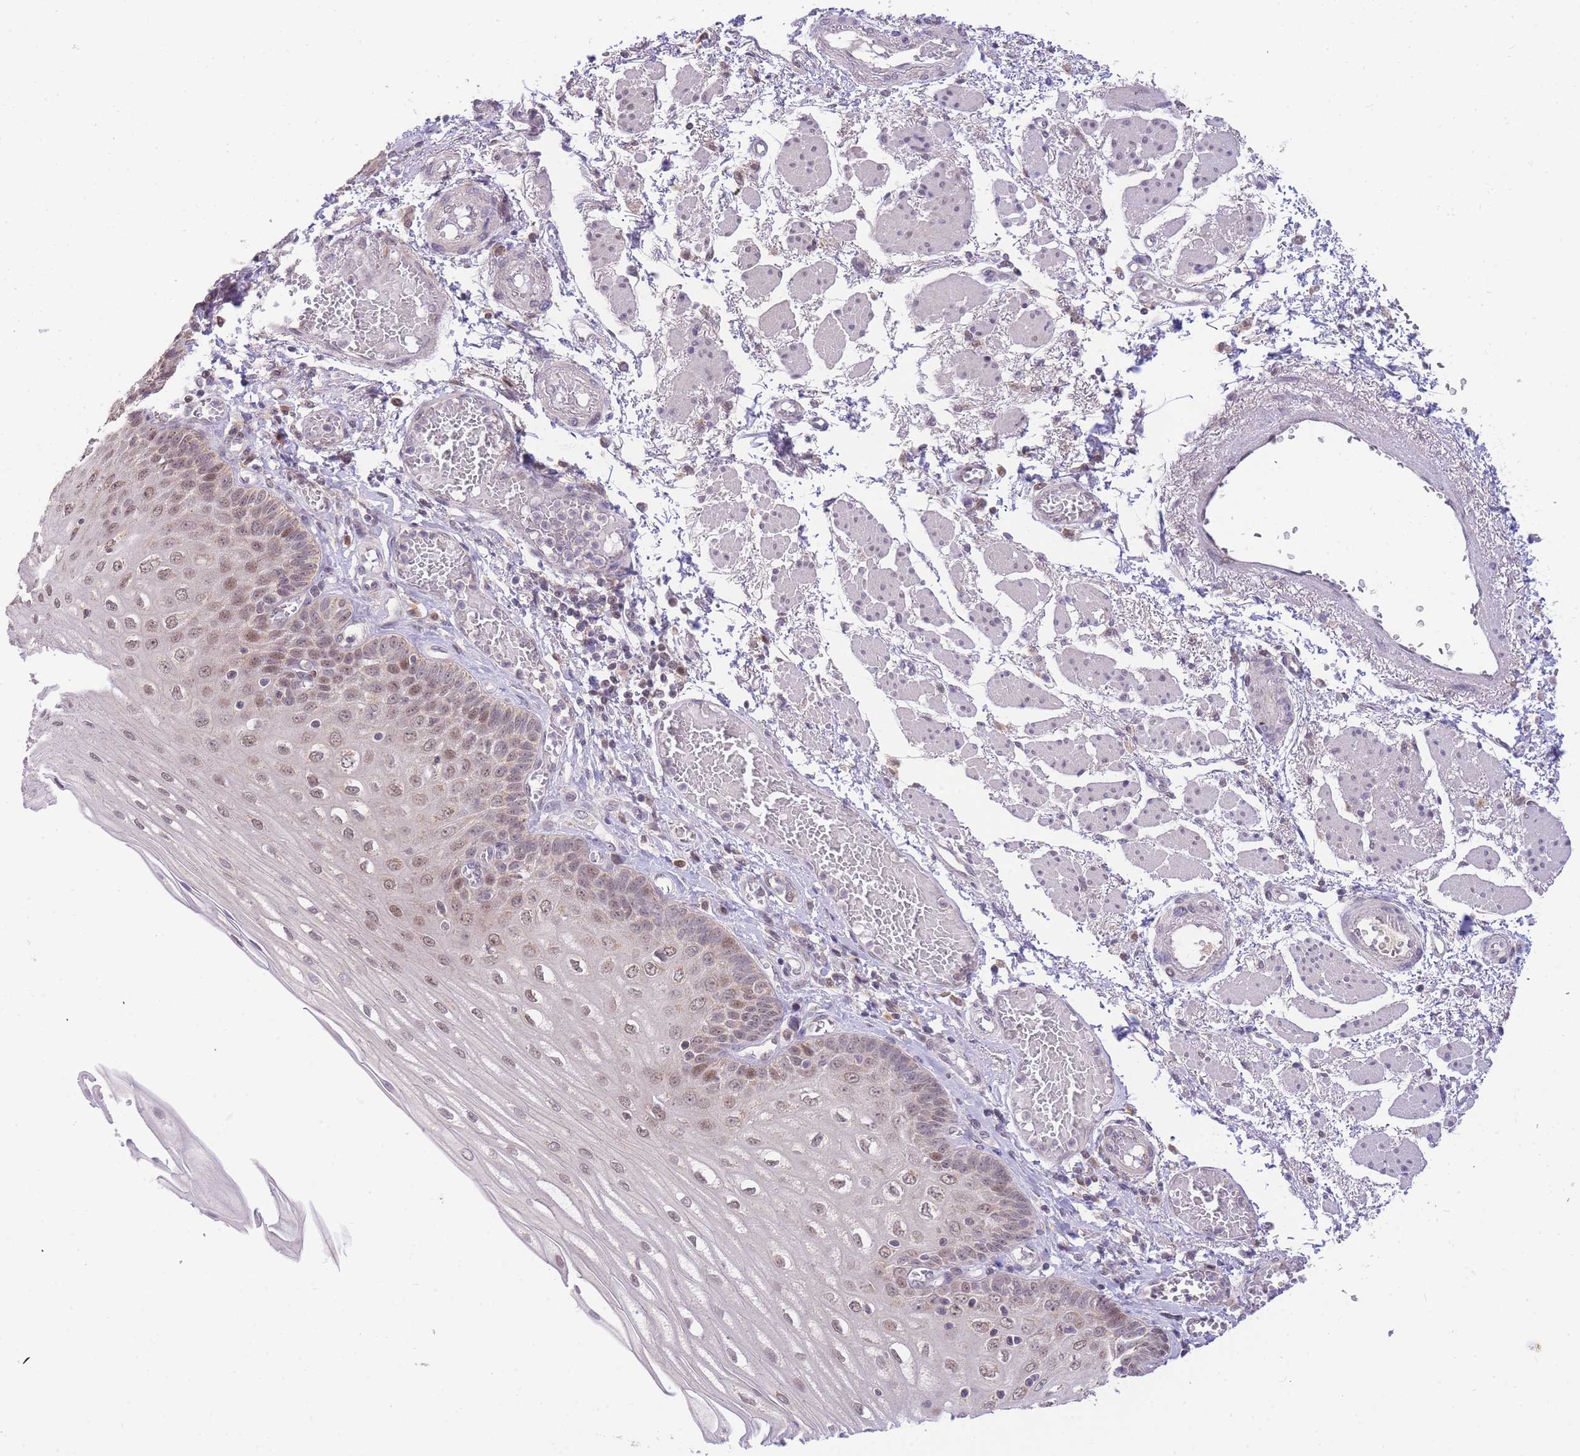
{"staining": {"intensity": "moderate", "quantity": "25%-75%", "location": "cytoplasmic/membranous,nuclear"}, "tissue": "esophagus", "cell_type": "Squamous epithelial cells", "image_type": "normal", "snomed": [{"axis": "morphology", "description": "Normal tissue, NOS"}, {"axis": "topography", "description": "Esophagus"}], "caption": "This photomicrograph reveals immunohistochemistry (IHC) staining of benign esophagus, with medium moderate cytoplasmic/membranous,nuclear staining in about 25%-75% of squamous epithelial cells.", "gene": "PUS10", "patient": {"sex": "male", "age": 81}}